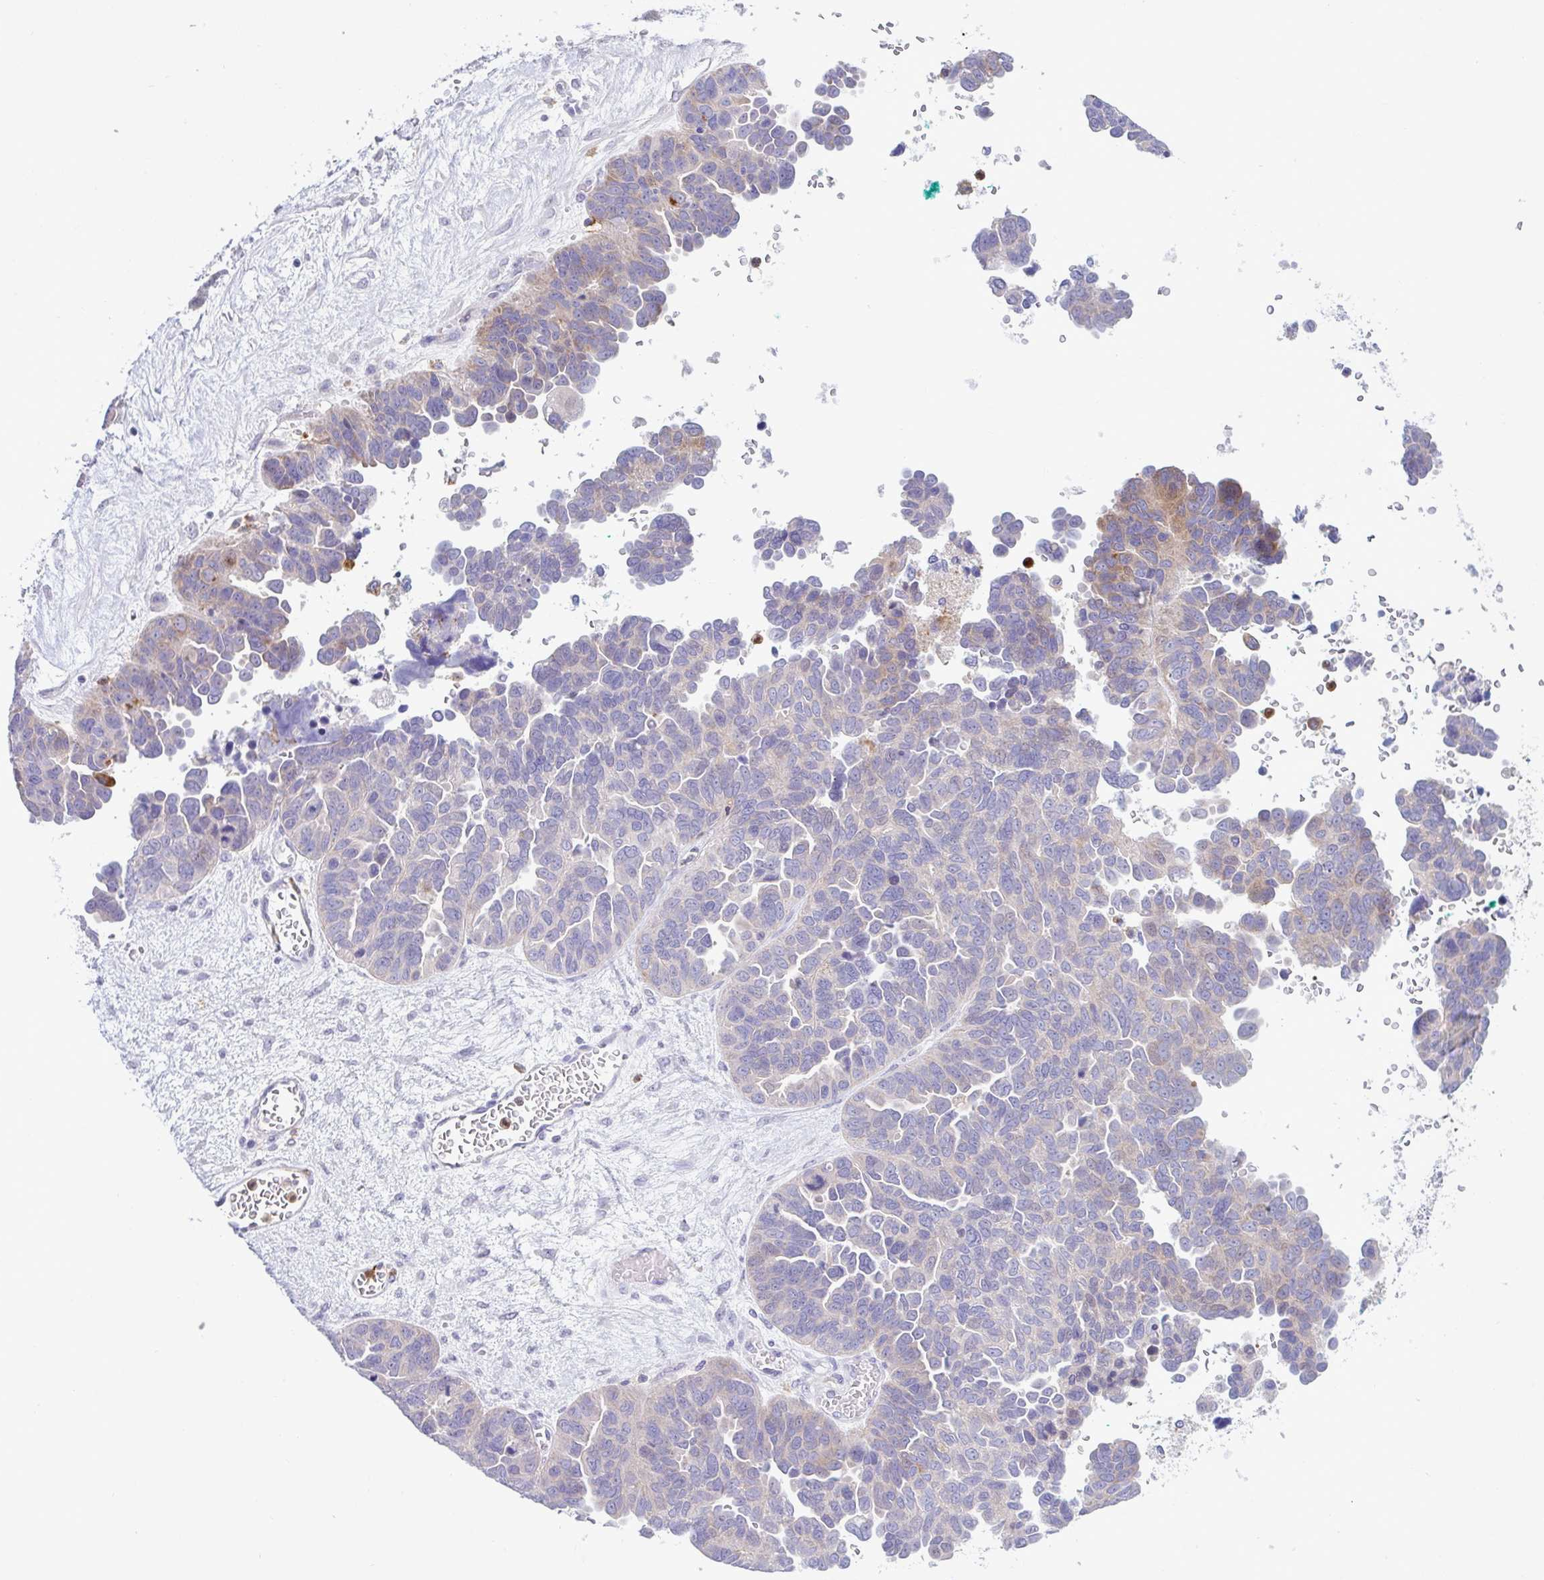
{"staining": {"intensity": "weak", "quantity": "<25%", "location": "cytoplasmic/membranous"}, "tissue": "ovarian cancer", "cell_type": "Tumor cells", "image_type": "cancer", "snomed": [{"axis": "morphology", "description": "Cystadenocarcinoma, serous, NOS"}, {"axis": "topography", "description": "Ovary"}], "caption": "Image shows no protein staining in tumor cells of ovarian cancer (serous cystadenocarcinoma) tissue.", "gene": "CEP120", "patient": {"sex": "female", "age": 64}}